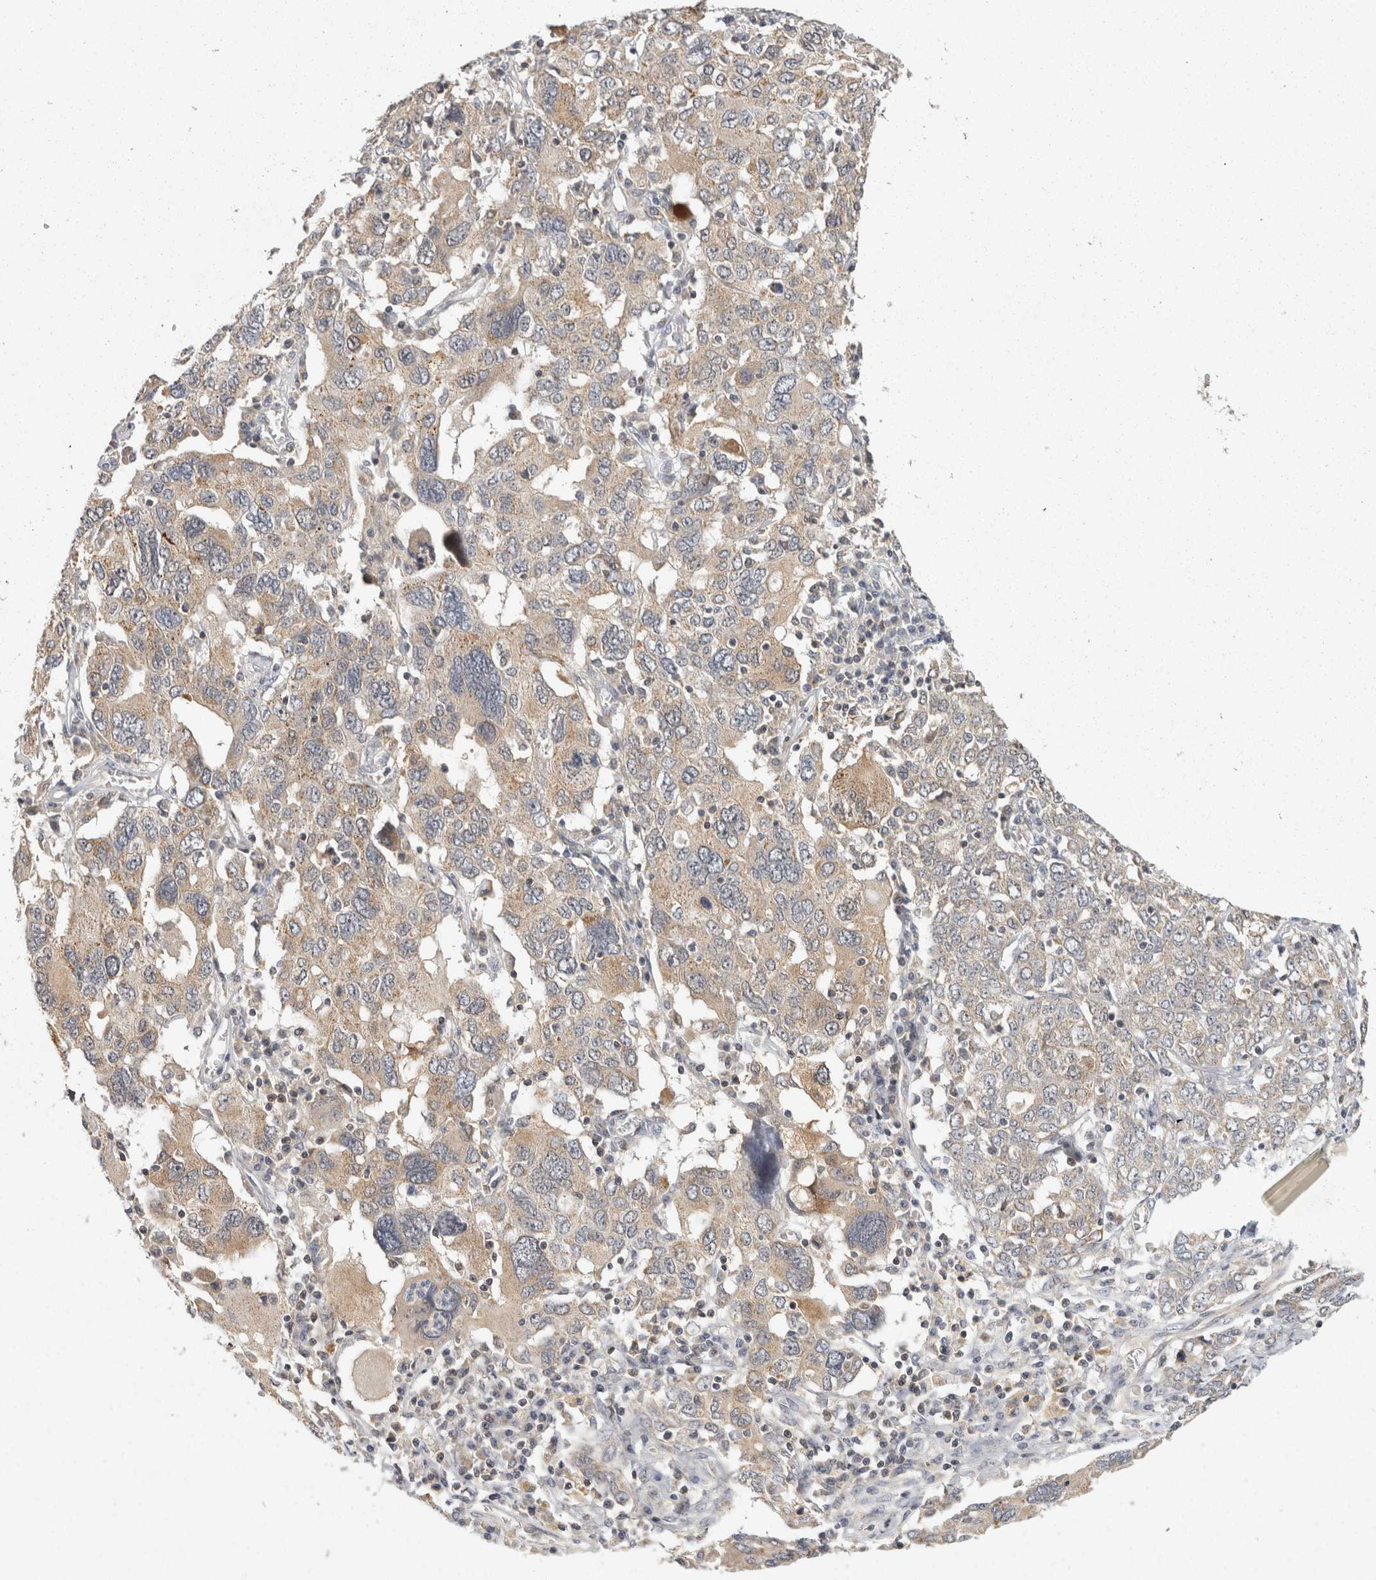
{"staining": {"intensity": "moderate", "quantity": "25%-75%", "location": "cytoplasmic/membranous"}, "tissue": "ovarian cancer", "cell_type": "Tumor cells", "image_type": "cancer", "snomed": [{"axis": "morphology", "description": "Carcinoma, endometroid"}, {"axis": "topography", "description": "Ovary"}], "caption": "Protein analysis of ovarian cancer (endometroid carcinoma) tissue reveals moderate cytoplasmic/membranous positivity in approximately 25%-75% of tumor cells.", "gene": "ACAT2", "patient": {"sex": "female", "age": 62}}